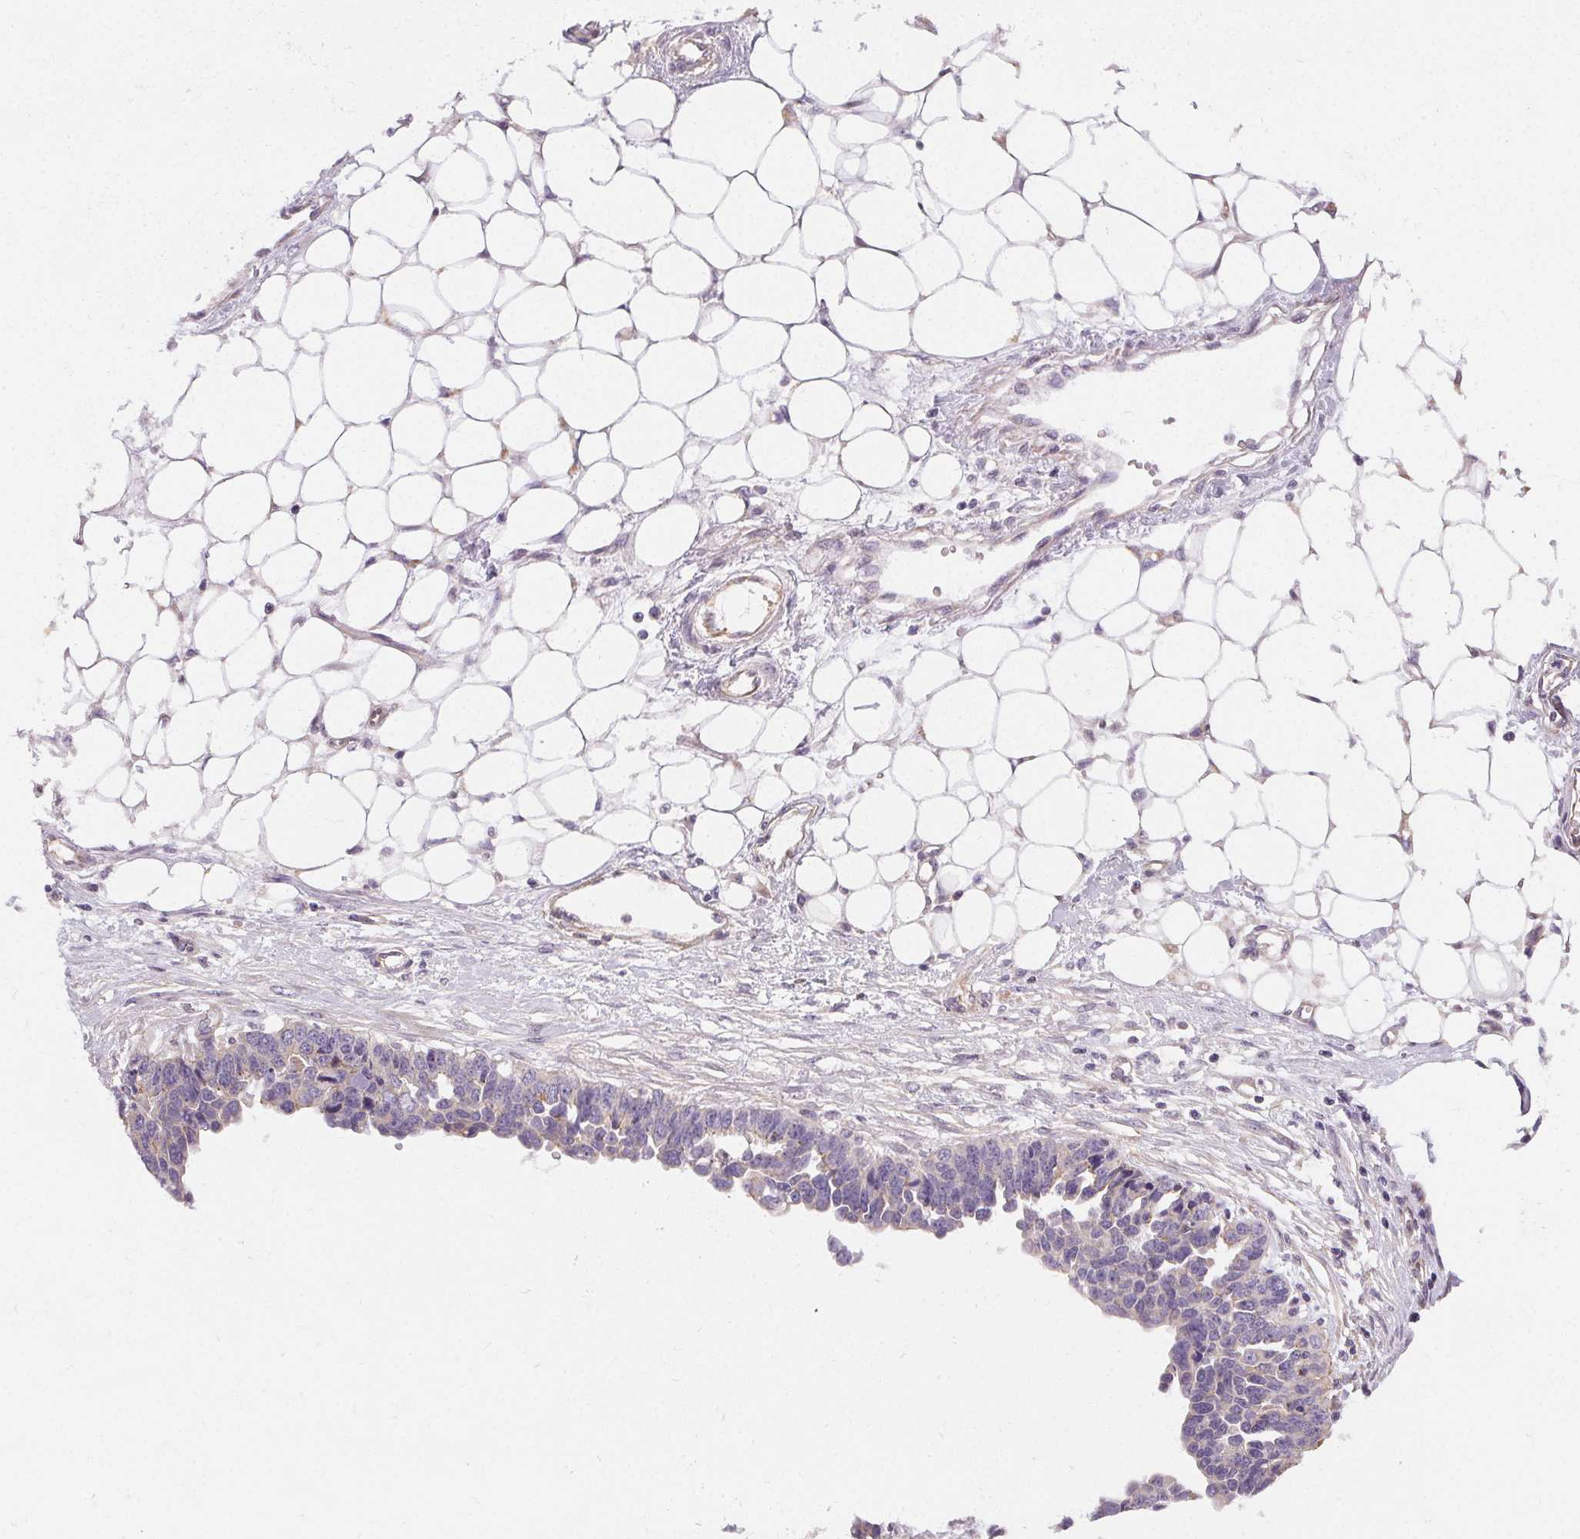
{"staining": {"intensity": "negative", "quantity": "none", "location": "none"}, "tissue": "ovarian cancer", "cell_type": "Tumor cells", "image_type": "cancer", "snomed": [{"axis": "morphology", "description": "Cystadenocarcinoma, serous, NOS"}, {"axis": "topography", "description": "Ovary"}], "caption": "Tumor cells show no significant staining in serous cystadenocarcinoma (ovarian).", "gene": "APLP1", "patient": {"sex": "female", "age": 76}}